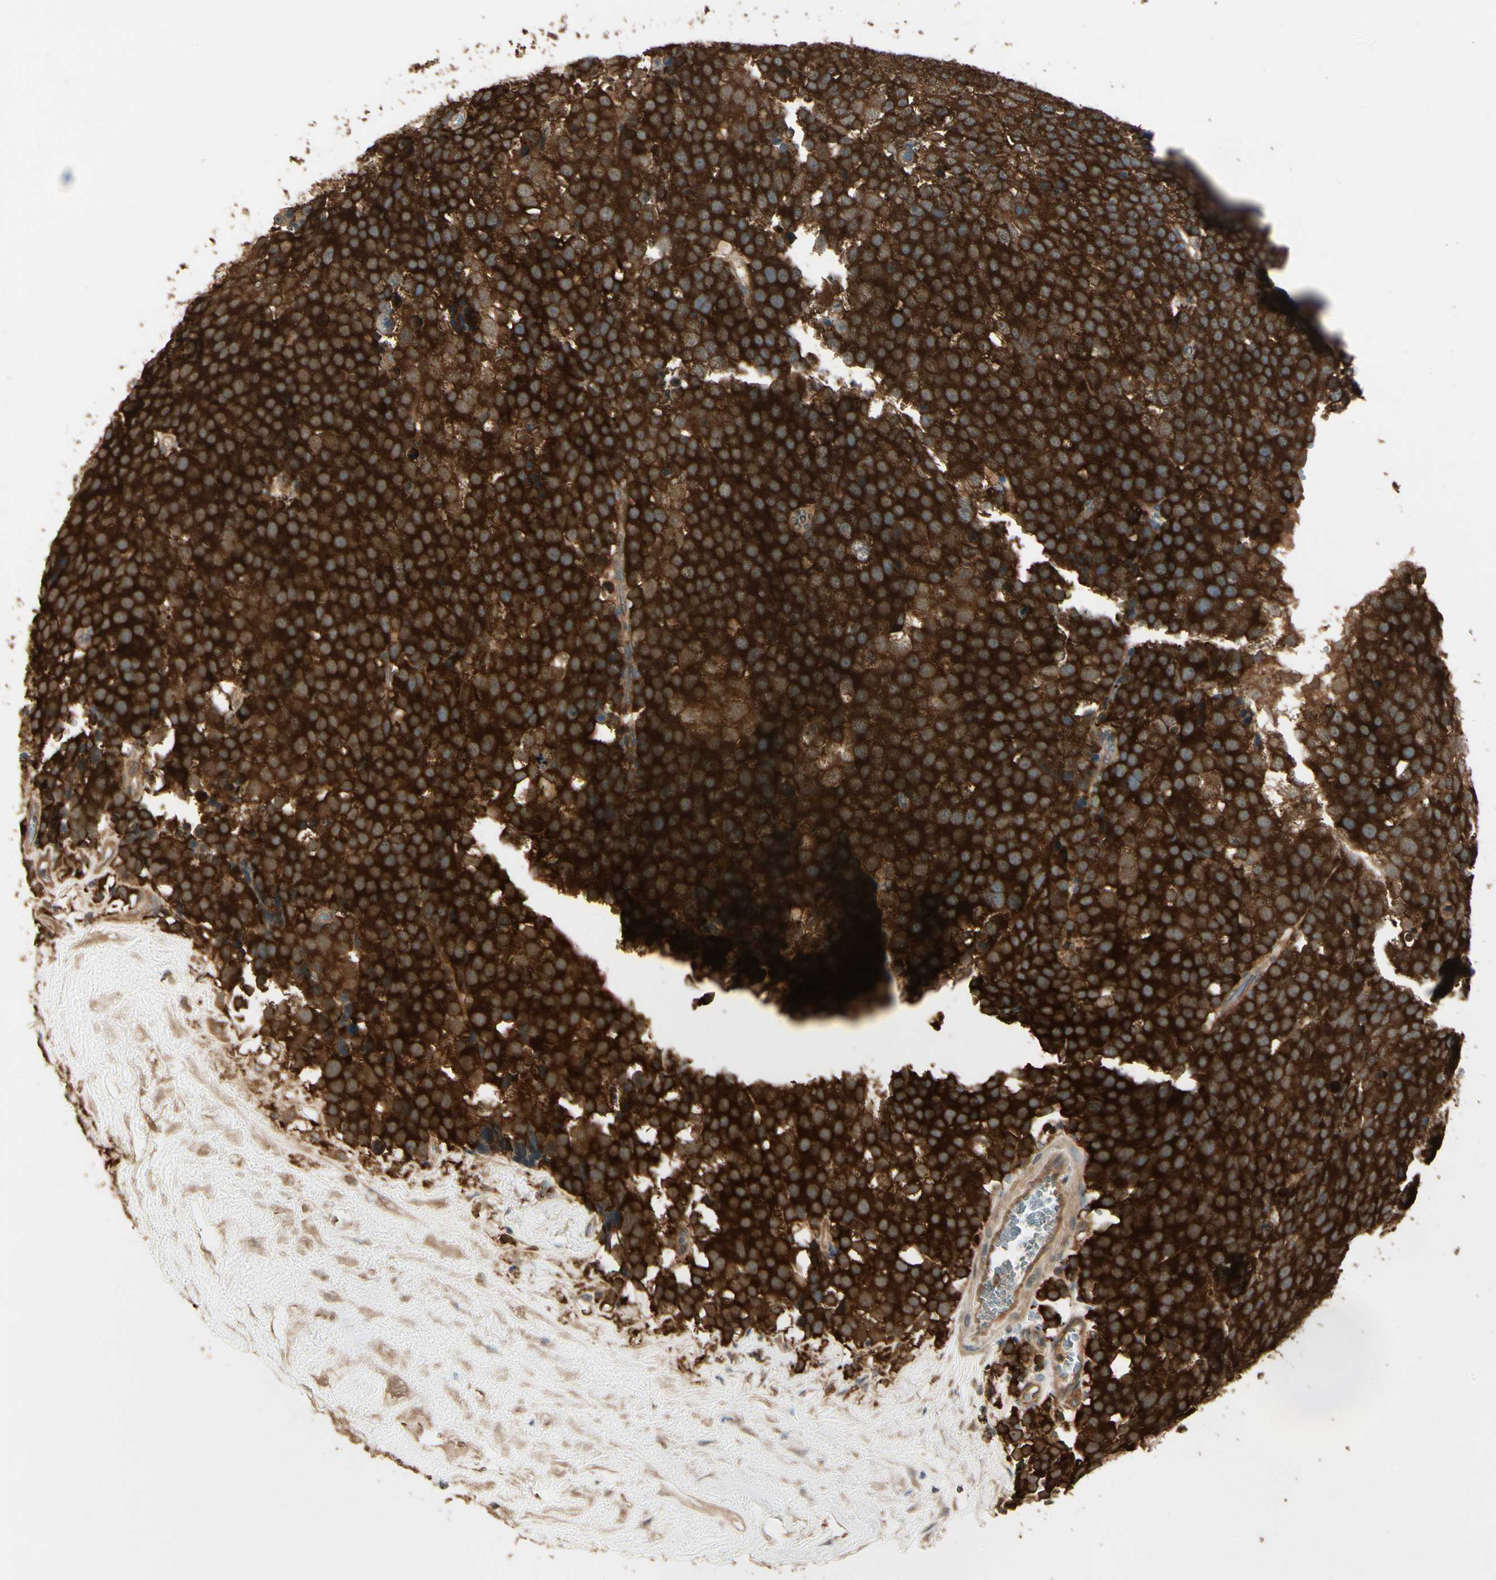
{"staining": {"intensity": "strong", "quantity": ">75%", "location": "cytoplasmic/membranous"}, "tissue": "testis cancer", "cell_type": "Tumor cells", "image_type": "cancer", "snomed": [{"axis": "morphology", "description": "Seminoma, NOS"}, {"axis": "topography", "description": "Testis"}], "caption": "Strong cytoplasmic/membranous protein positivity is present in about >75% of tumor cells in testis seminoma.", "gene": "CCT7", "patient": {"sex": "male", "age": 71}}